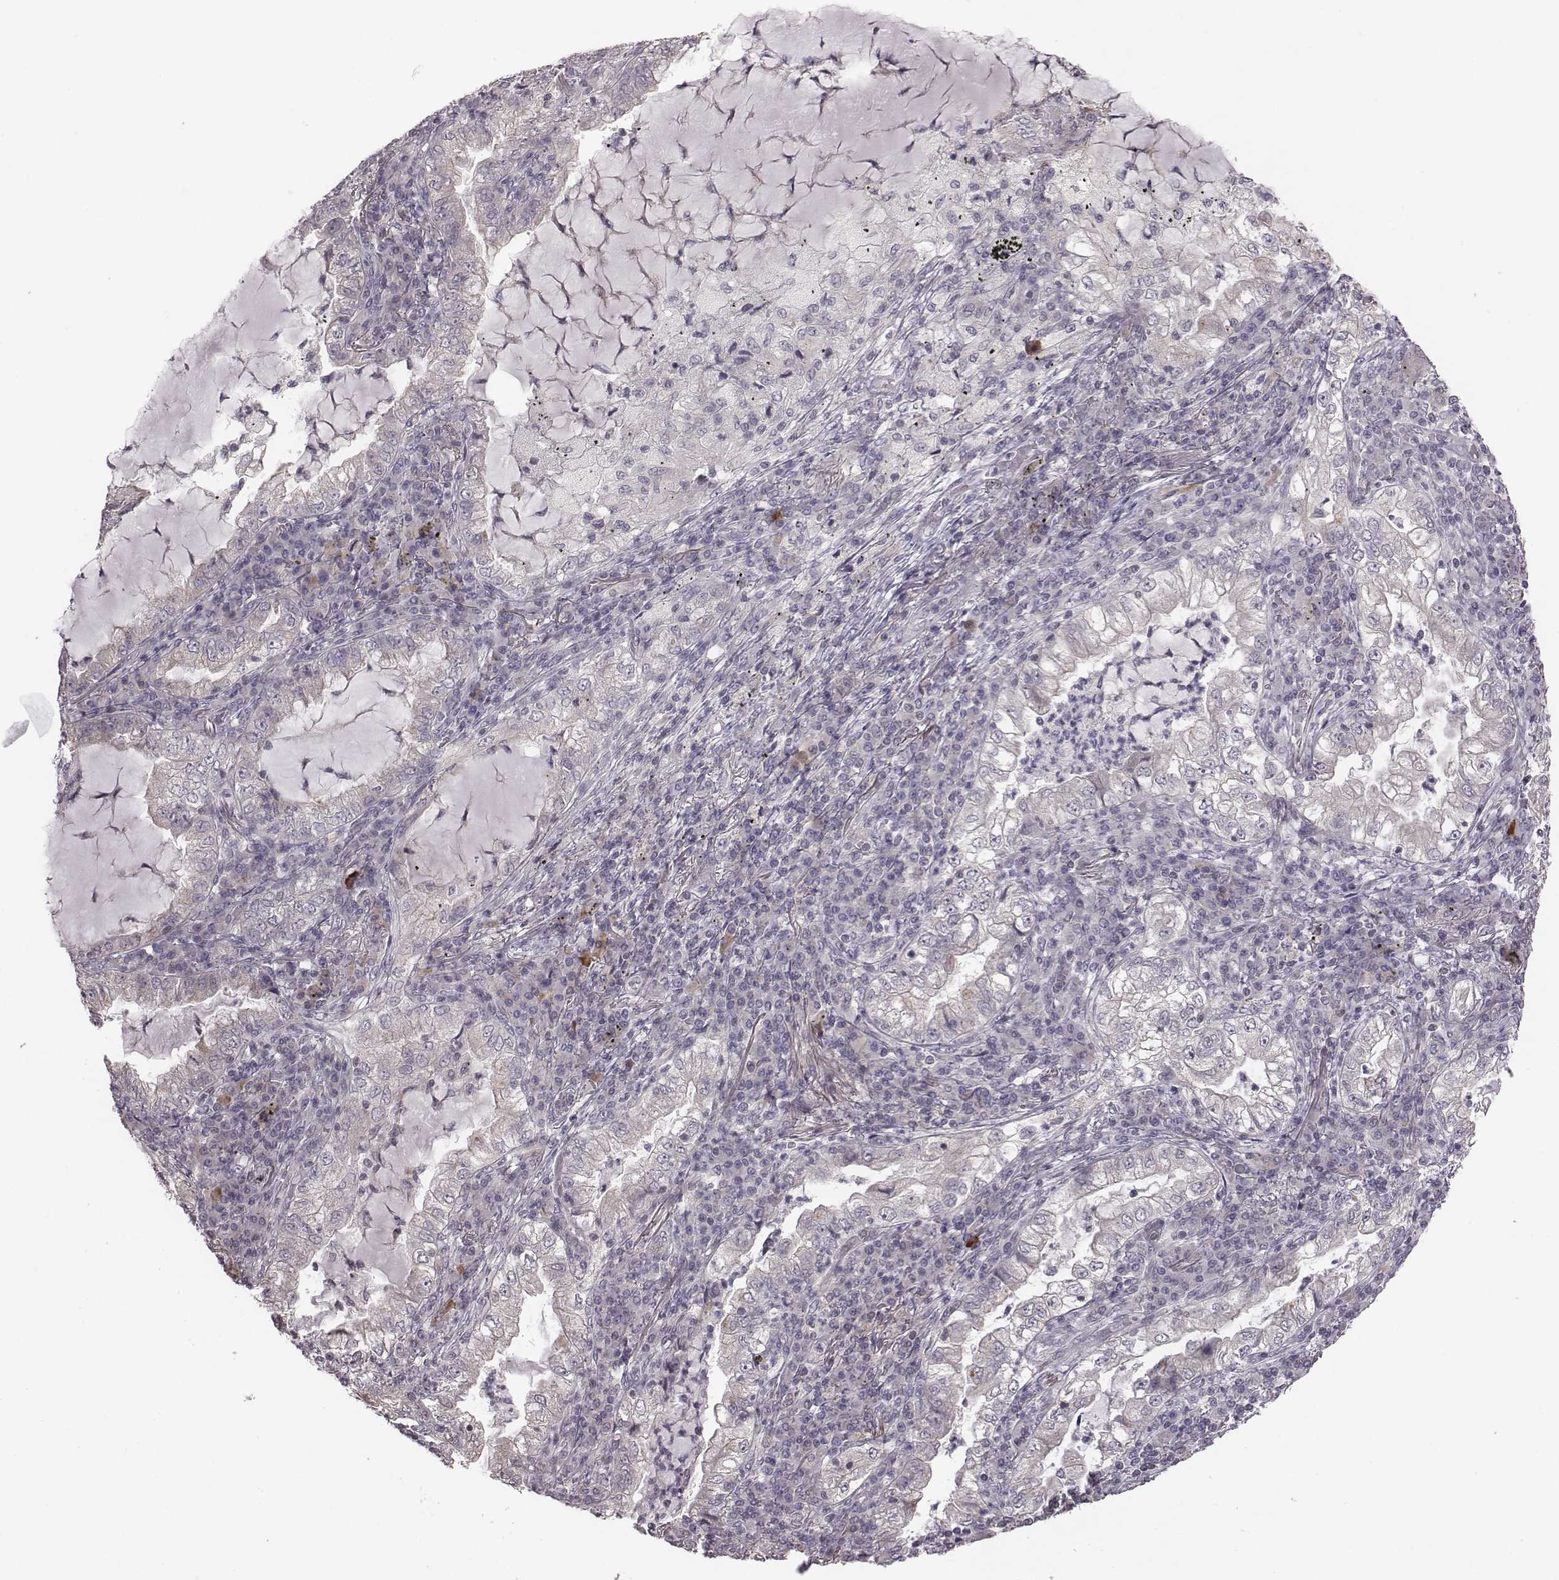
{"staining": {"intensity": "negative", "quantity": "none", "location": "none"}, "tissue": "lung cancer", "cell_type": "Tumor cells", "image_type": "cancer", "snomed": [{"axis": "morphology", "description": "Adenocarcinoma, NOS"}, {"axis": "topography", "description": "Lung"}], "caption": "Tumor cells are negative for protein expression in human lung cancer.", "gene": "BICDL1", "patient": {"sex": "female", "age": 73}}